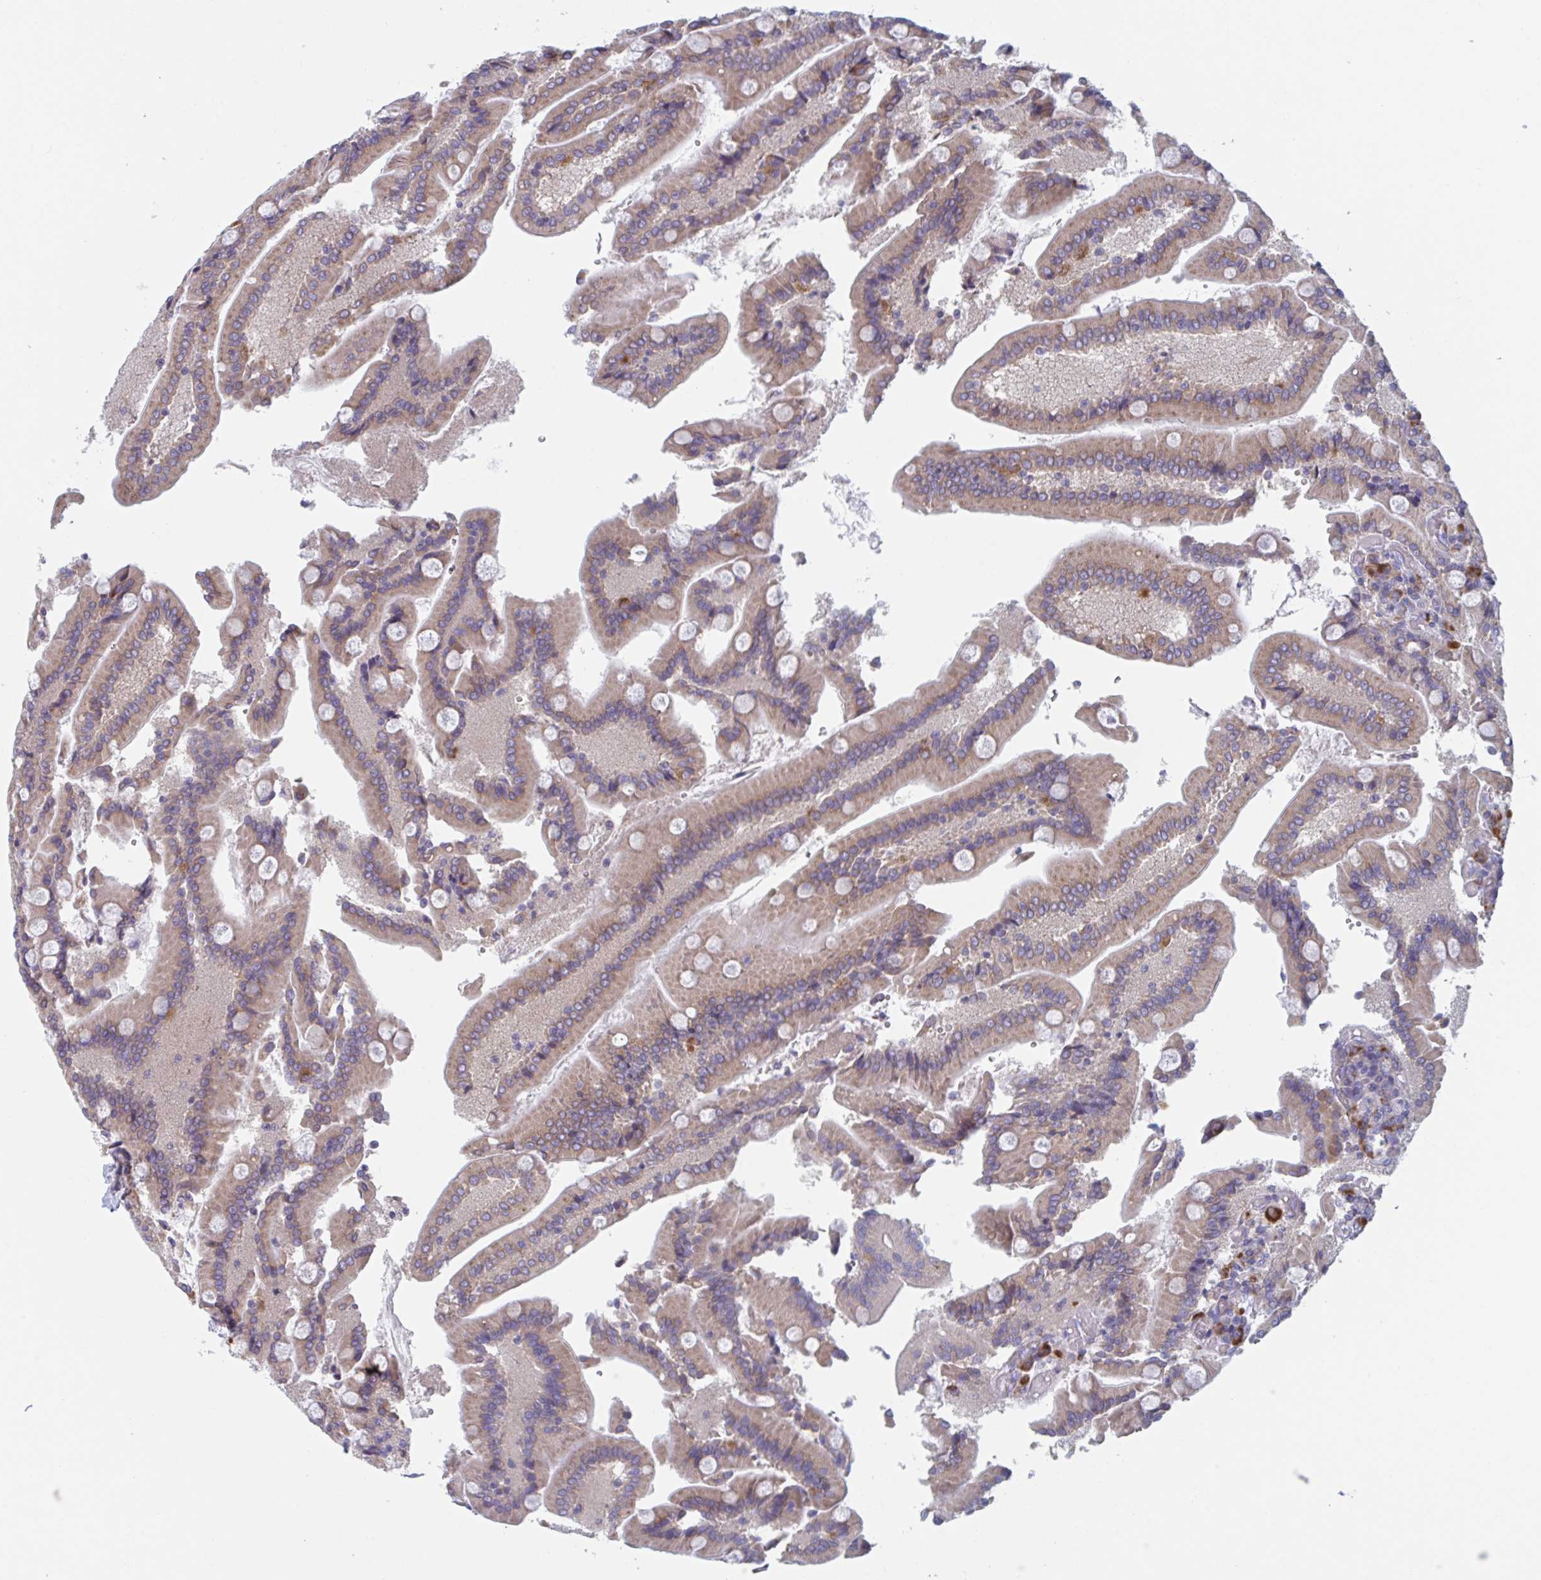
{"staining": {"intensity": "moderate", "quantity": "25%-75%", "location": "cytoplasmic/membranous"}, "tissue": "duodenum", "cell_type": "Glandular cells", "image_type": "normal", "snomed": [{"axis": "morphology", "description": "Normal tissue, NOS"}, {"axis": "topography", "description": "Duodenum"}], "caption": "The micrograph reveals immunohistochemical staining of unremarkable duodenum. There is moderate cytoplasmic/membranous expression is seen in approximately 25%-75% of glandular cells.", "gene": "NIPSNAP1", "patient": {"sex": "female", "age": 62}}